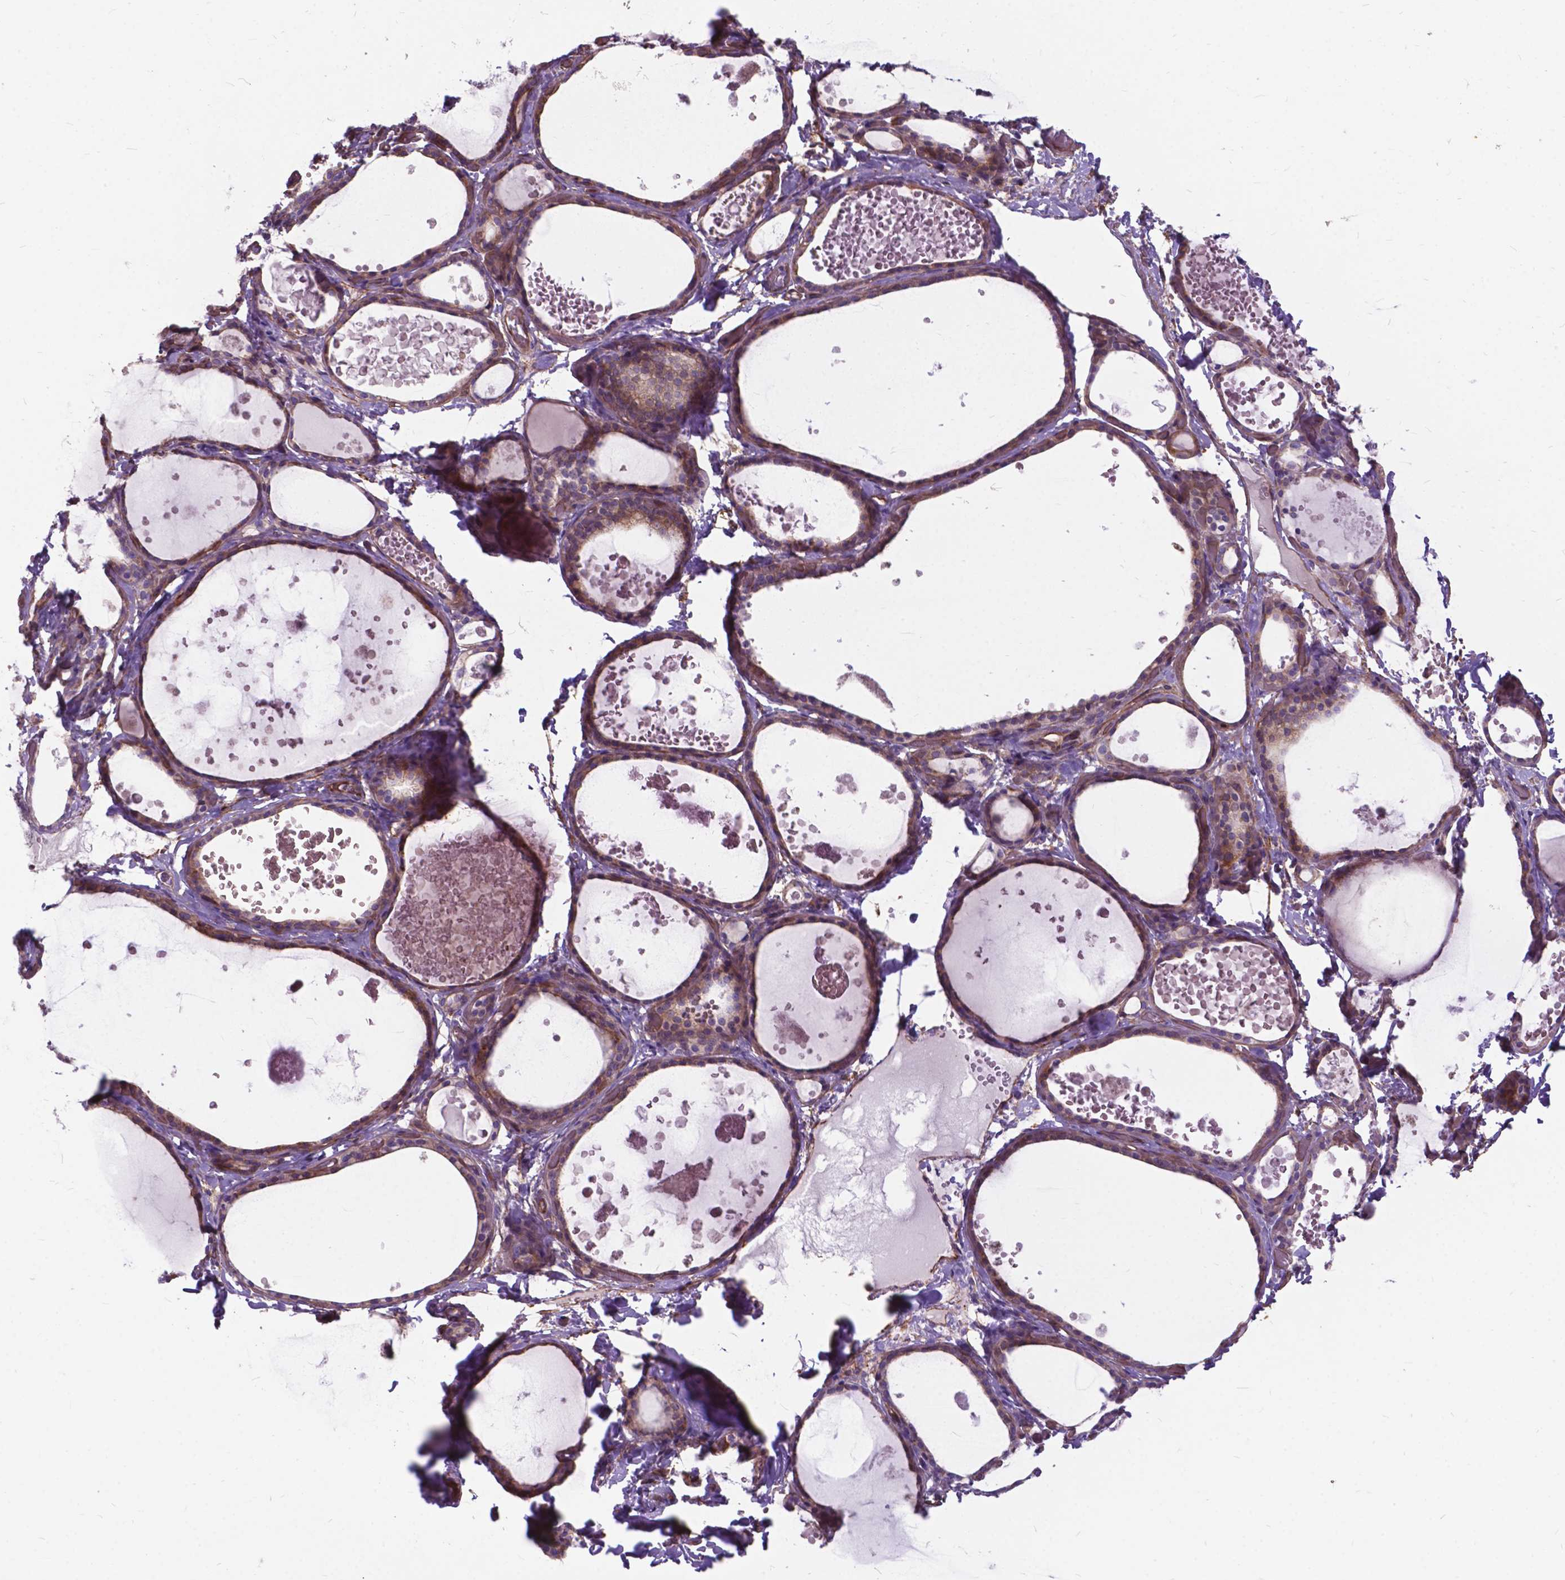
{"staining": {"intensity": "weak", "quantity": "25%-75%", "location": "cytoplasmic/membranous"}, "tissue": "thyroid gland", "cell_type": "Glandular cells", "image_type": "normal", "snomed": [{"axis": "morphology", "description": "Normal tissue, NOS"}, {"axis": "topography", "description": "Thyroid gland"}], "caption": "Immunohistochemical staining of benign human thyroid gland reveals weak cytoplasmic/membranous protein positivity in about 25%-75% of glandular cells. Using DAB (brown) and hematoxylin (blue) stains, captured at high magnification using brightfield microscopy.", "gene": "FLT4", "patient": {"sex": "female", "age": 56}}